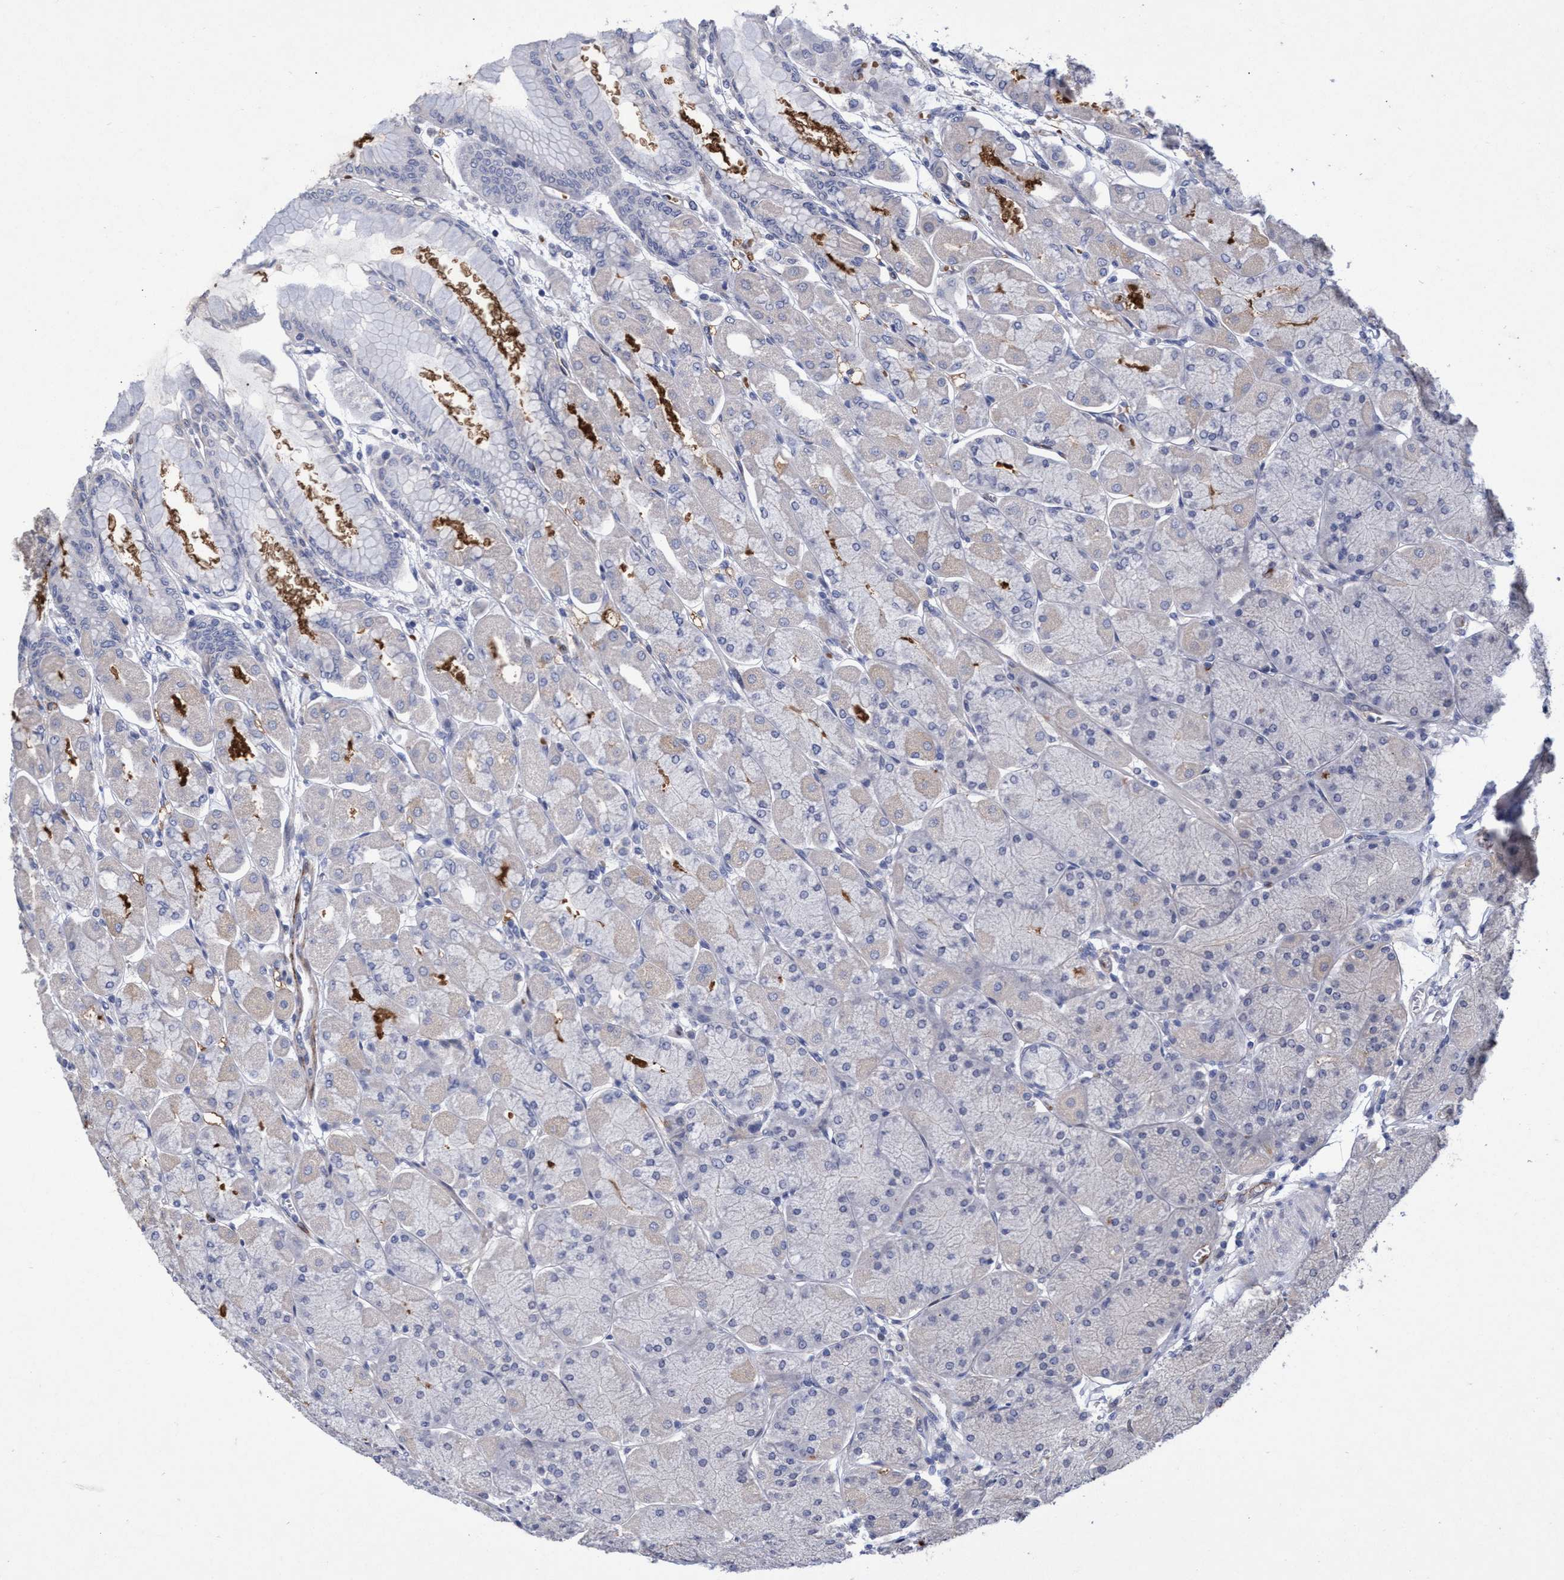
{"staining": {"intensity": "moderate", "quantity": "25%-75%", "location": "cytoplasmic/membranous"}, "tissue": "stomach", "cell_type": "Glandular cells", "image_type": "normal", "snomed": [{"axis": "morphology", "description": "Normal tissue, NOS"}, {"axis": "topography", "description": "Stomach, upper"}], "caption": "Immunohistochemical staining of unremarkable stomach reveals moderate cytoplasmic/membranous protein positivity in approximately 25%-75% of glandular cells.", "gene": "ZNF750", "patient": {"sex": "female", "age": 56}}